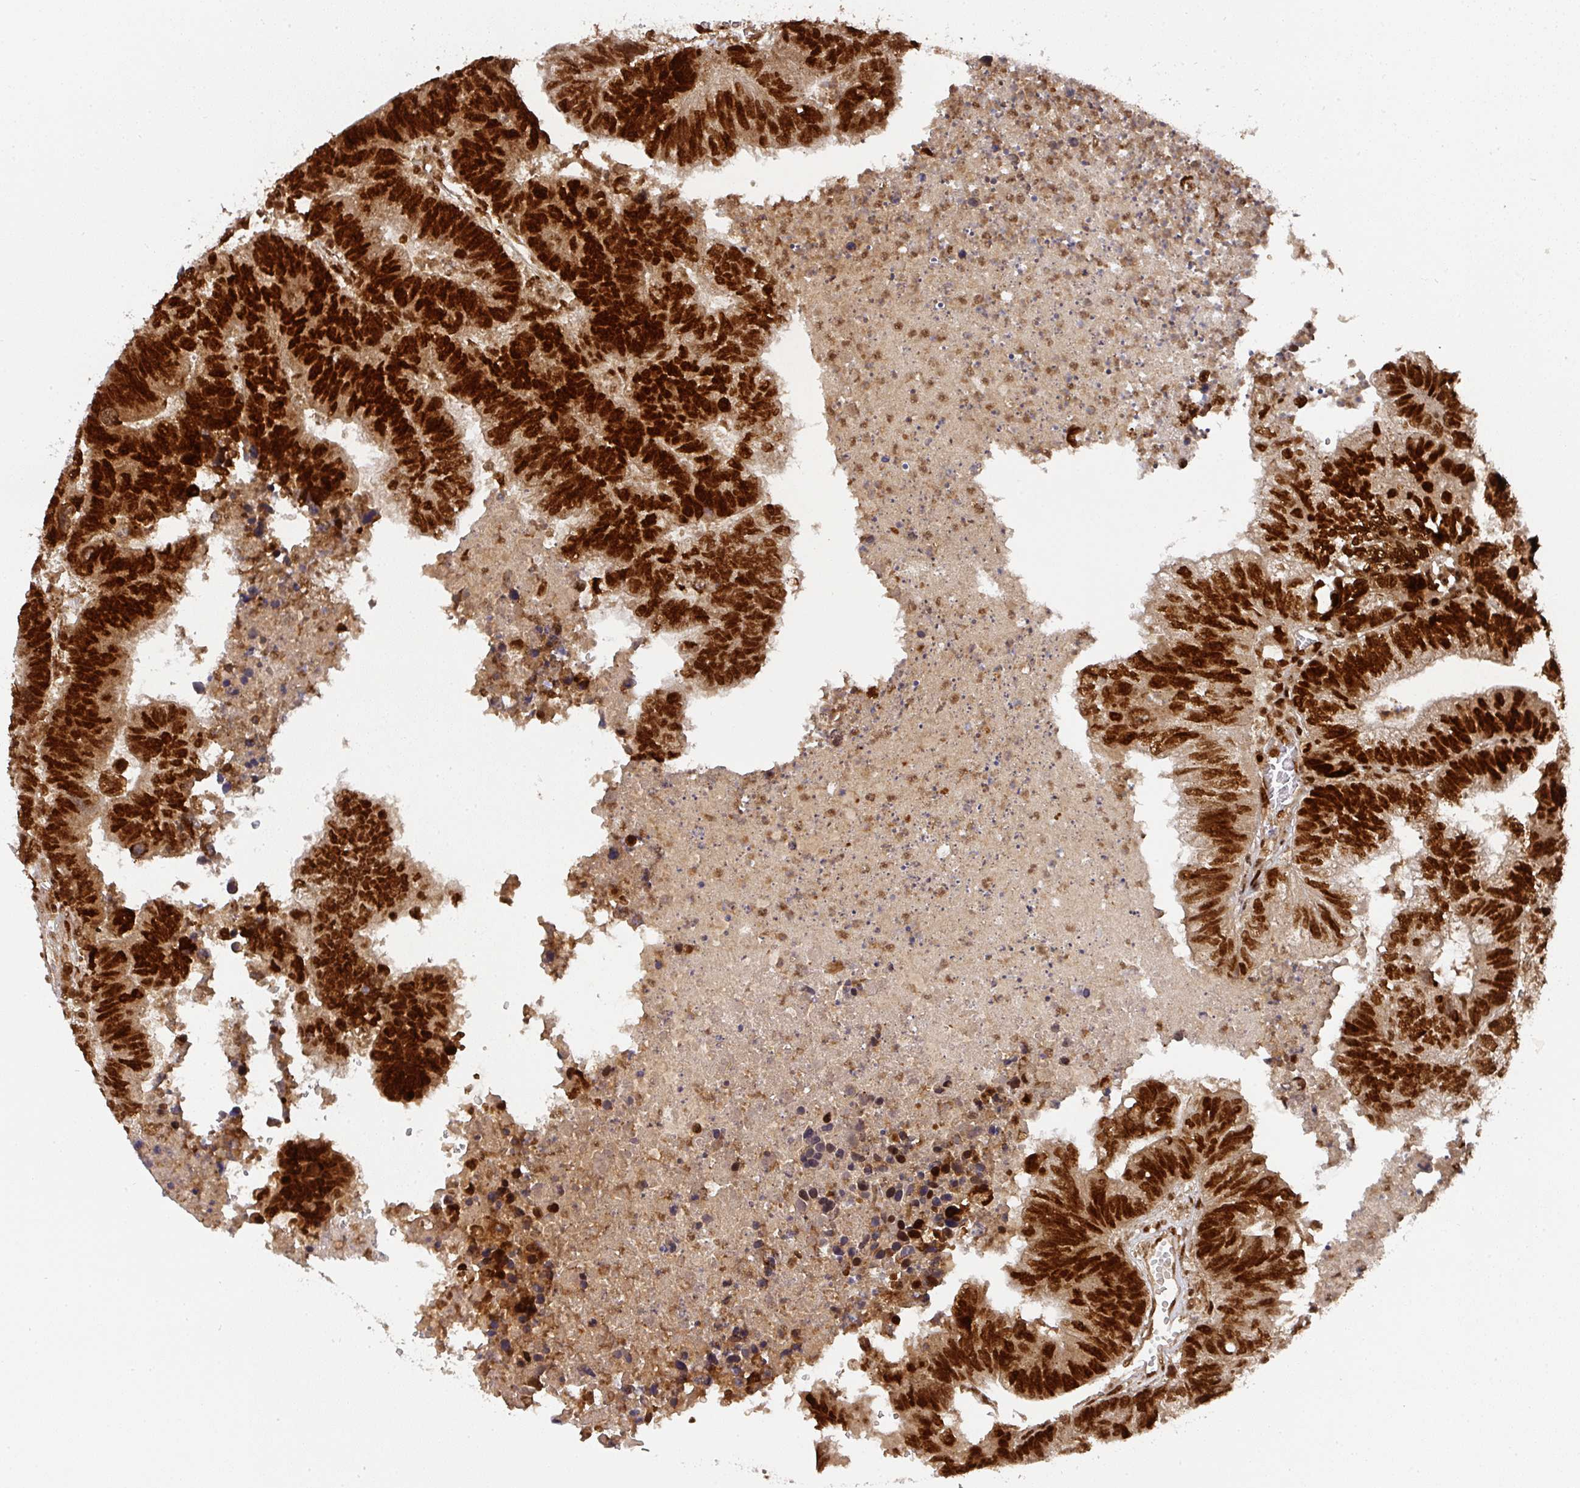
{"staining": {"intensity": "strong", "quantity": ">75%", "location": "nuclear"}, "tissue": "colorectal cancer", "cell_type": "Tumor cells", "image_type": "cancer", "snomed": [{"axis": "morphology", "description": "Adenocarcinoma, NOS"}, {"axis": "topography", "description": "Colon"}], "caption": "This is an image of IHC staining of colorectal adenocarcinoma, which shows strong staining in the nuclear of tumor cells.", "gene": "DIDO1", "patient": {"sex": "female", "age": 48}}